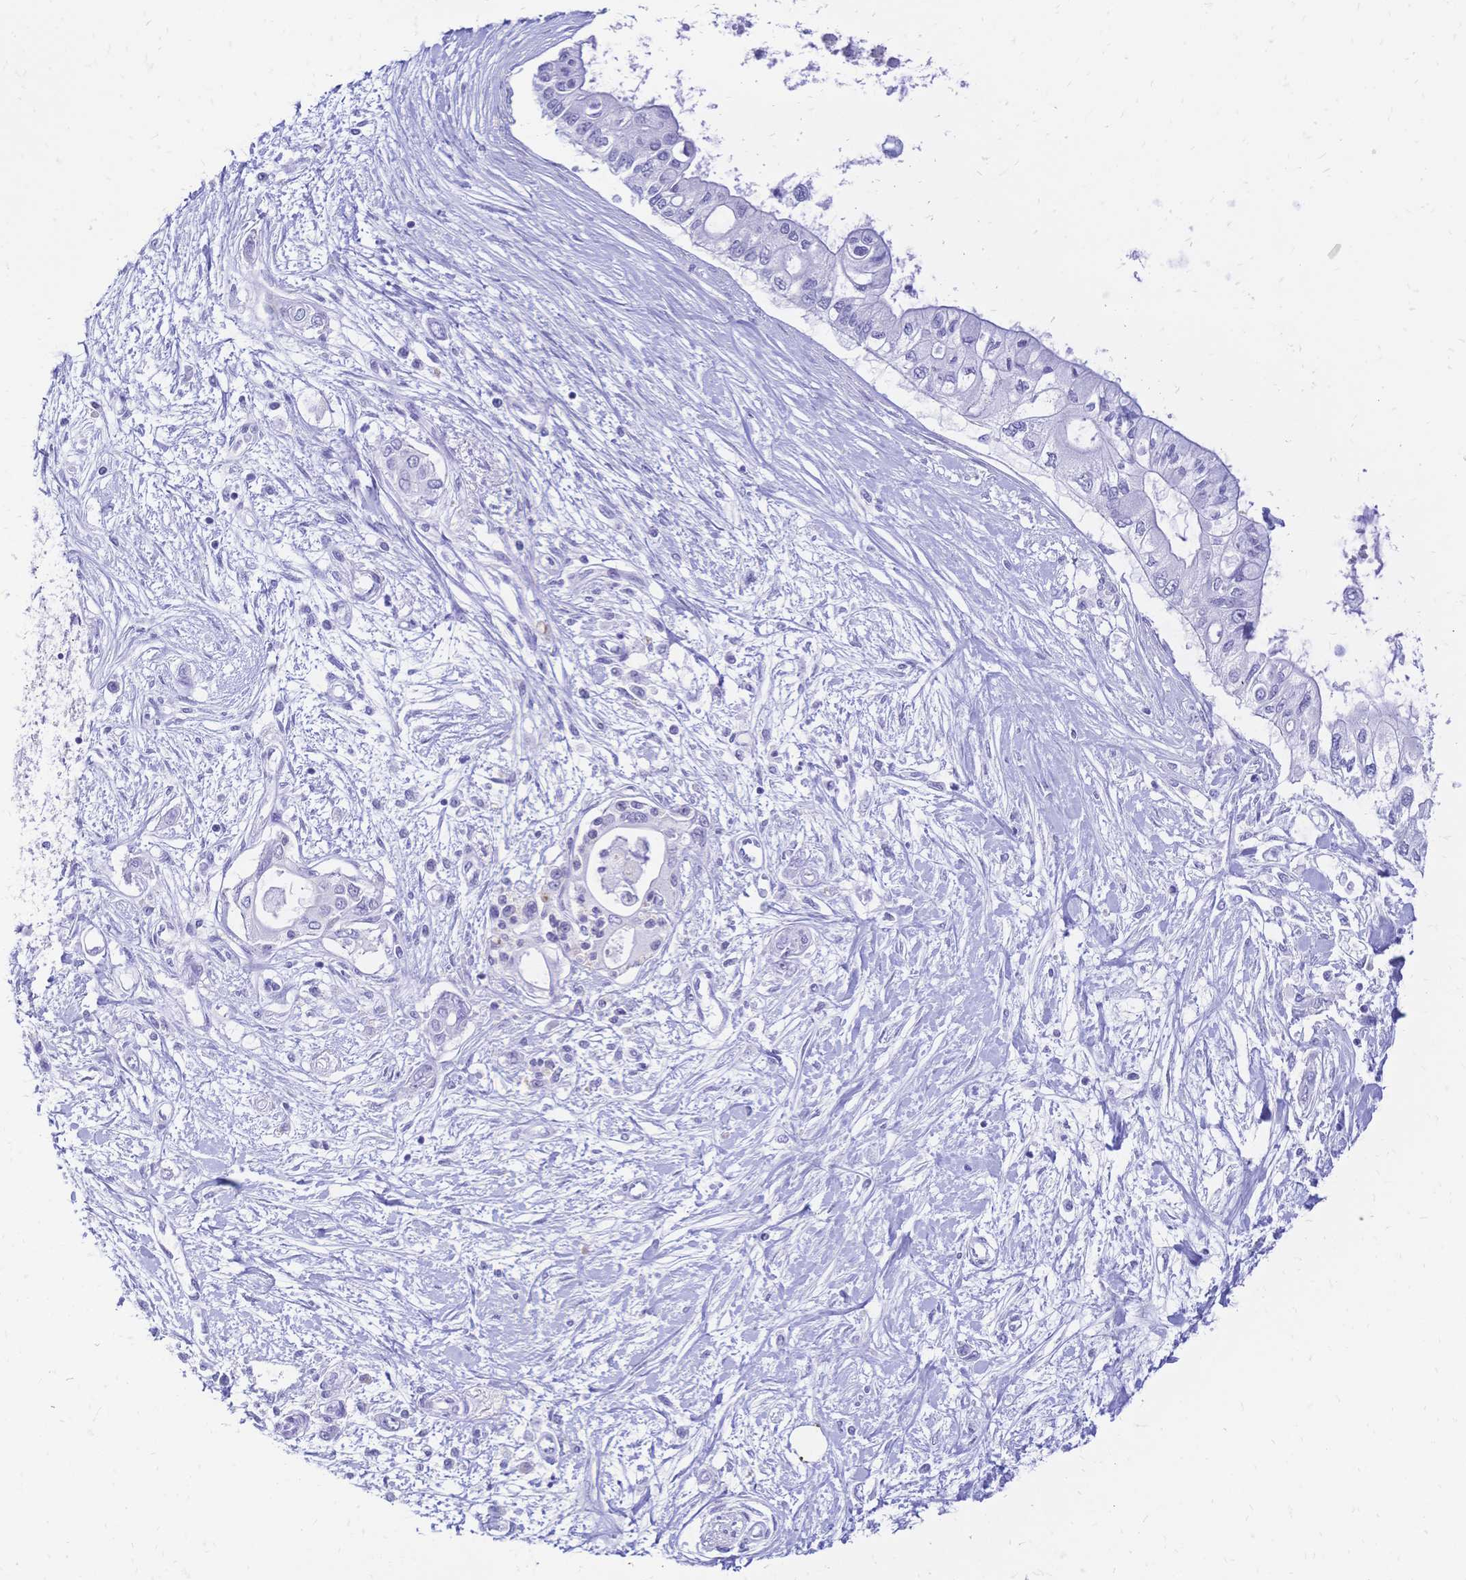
{"staining": {"intensity": "negative", "quantity": "none", "location": "none"}, "tissue": "pancreatic cancer", "cell_type": "Tumor cells", "image_type": "cancer", "snomed": [{"axis": "morphology", "description": "Adenocarcinoma, NOS"}, {"axis": "topography", "description": "Pancreas"}], "caption": "DAB immunohistochemical staining of human adenocarcinoma (pancreatic) demonstrates no significant expression in tumor cells.", "gene": "FA2H", "patient": {"sex": "female", "age": 77}}